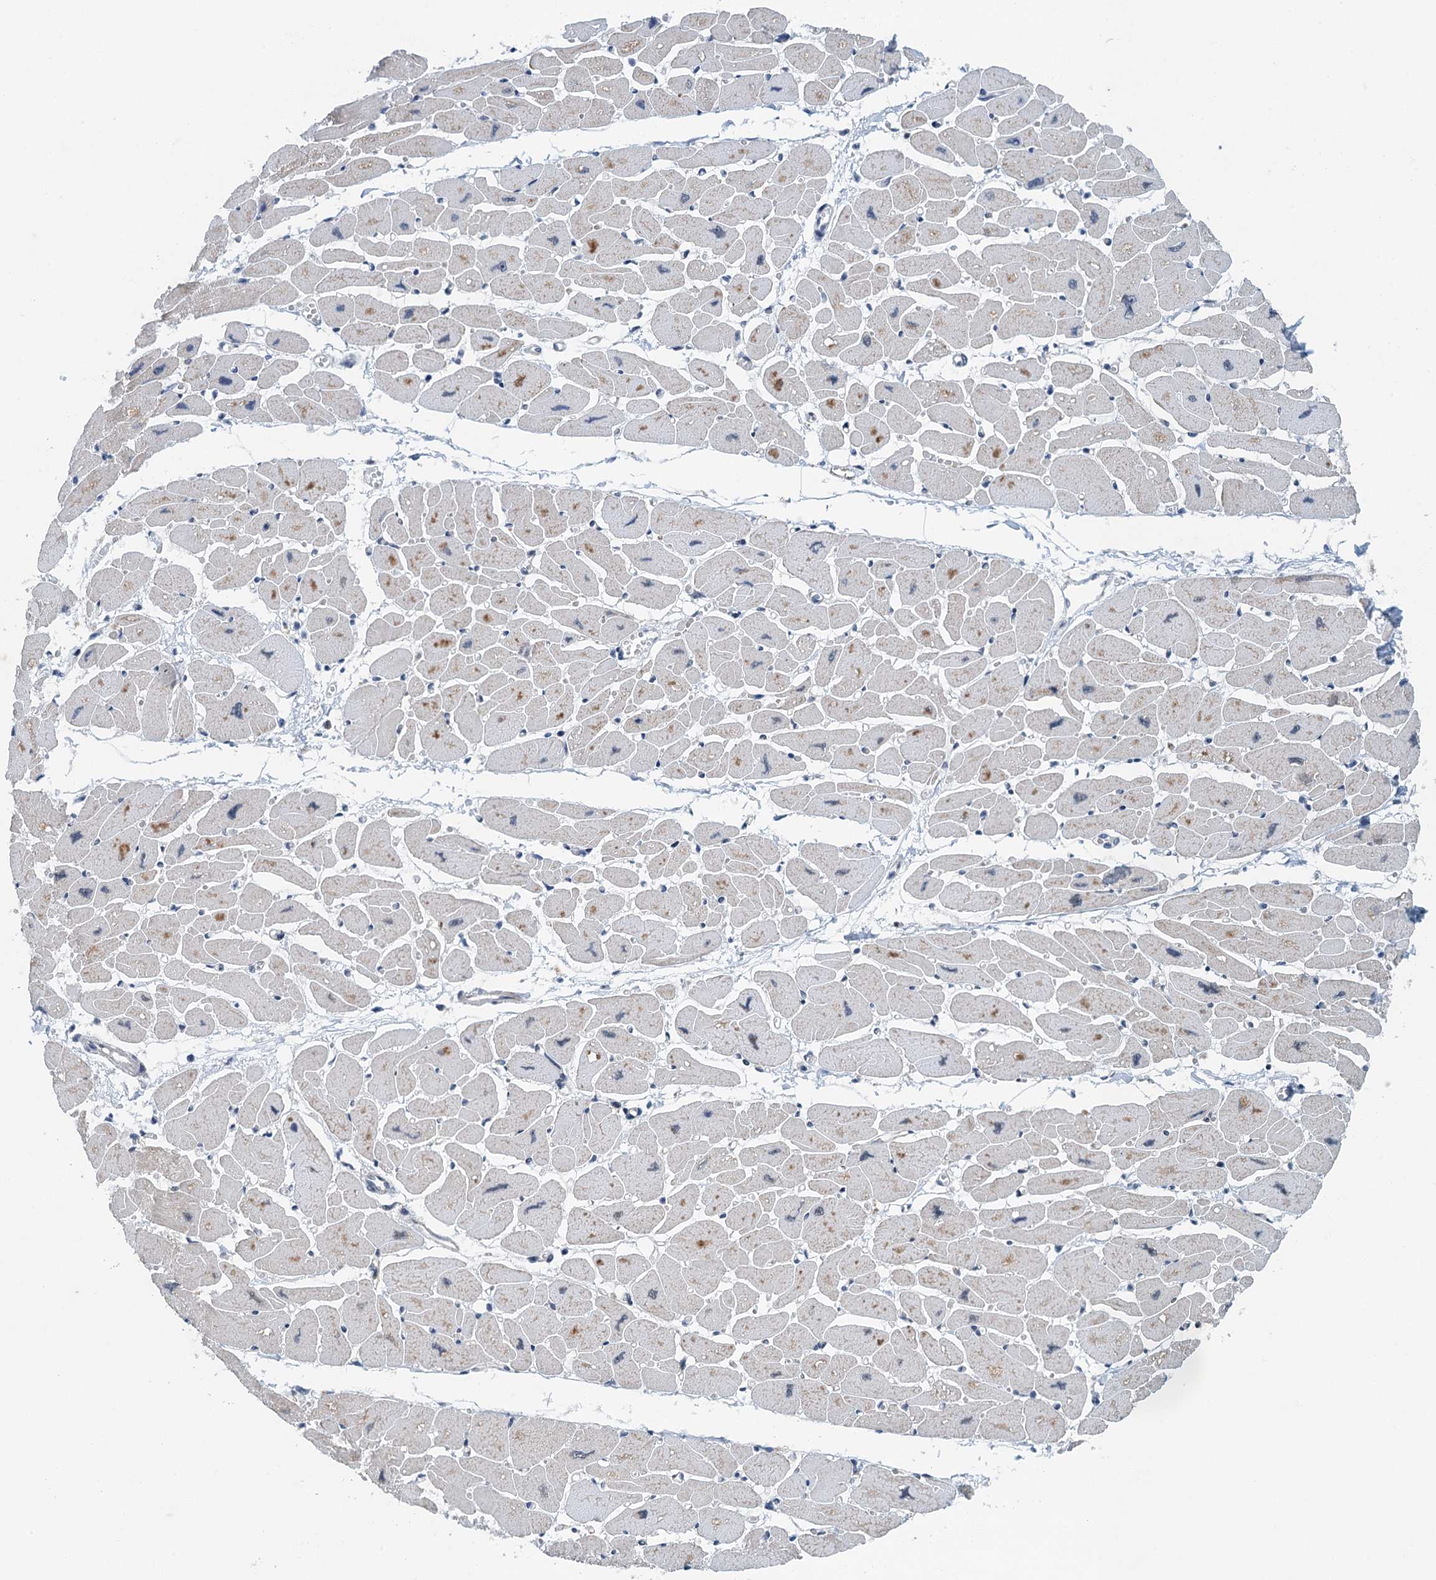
{"staining": {"intensity": "negative", "quantity": "none", "location": "none"}, "tissue": "heart muscle", "cell_type": "Cardiomyocytes", "image_type": "normal", "snomed": [{"axis": "morphology", "description": "Normal tissue, NOS"}, {"axis": "topography", "description": "Heart"}], "caption": "Immunohistochemistry (IHC) histopathology image of normal heart muscle stained for a protein (brown), which shows no positivity in cardiomyocytes. Brightfield microscopy of immunohistochemistry (IHC) stained with DAB (3,3'-diaminobenzidine) (brown) and hematoxylin (blue), captured at high magnification.", "gene": "MTA3", "patient": {"sex": "female", "age": 54}}